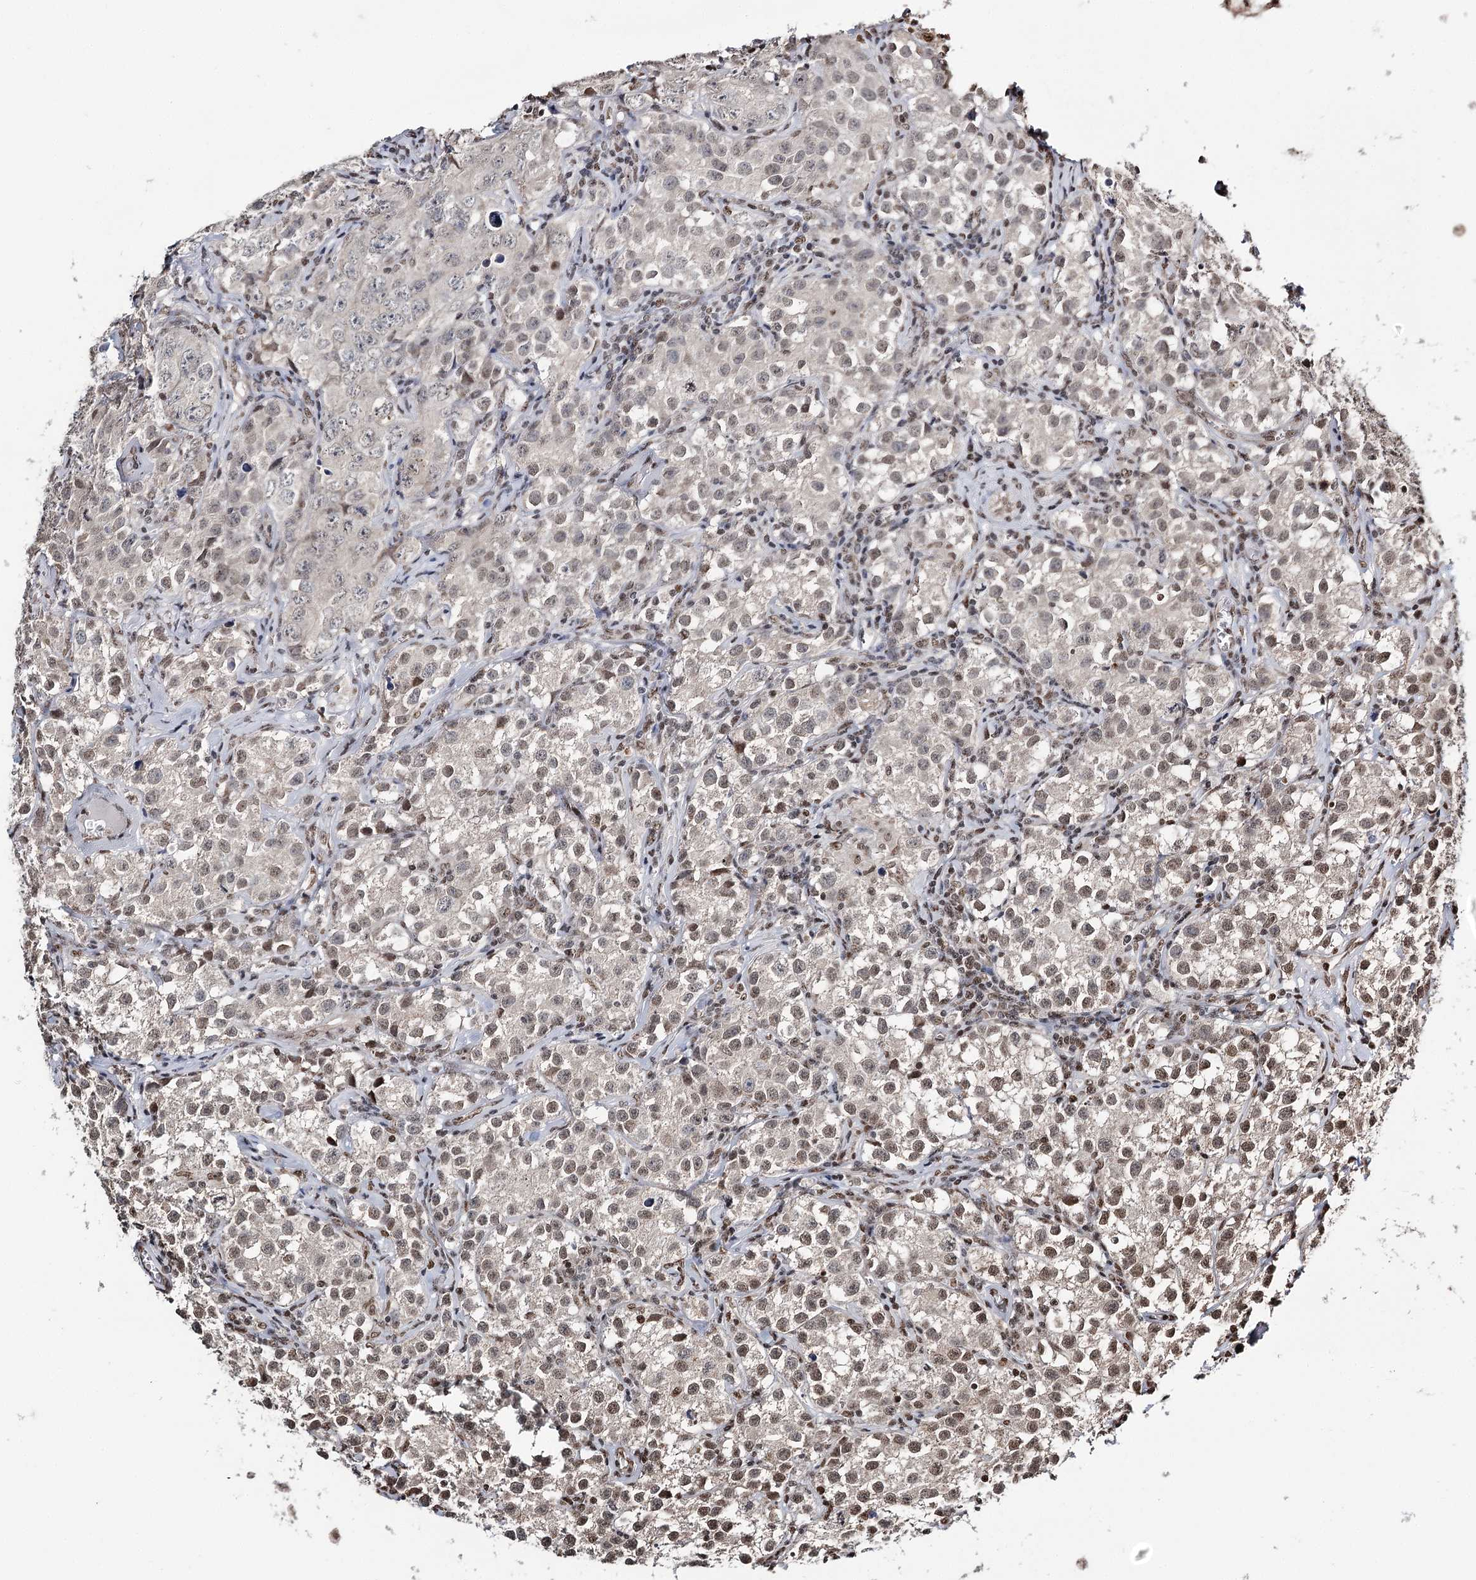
{"staining": {"intensity": "negative", "quantity": "none", "location": "none"}, "tissue": "testis cancer", "cell_type": "Tumor cells", "image_type": "cancer", "snomed": [{"axis": "morphology", "description": "Seminoma, NOS"}, {"axis": "morphology", "description": "Carcinoma, Embryonal, NOS"}, {"axis": "topography", "description": "Testis"}], "caption": "Immunohistochemistry (IHC) micrograph of testis seminoma stained for a protein (brown), which reveals no expression in tumor cells.", "gene": "RPS27A", "patient": {"sex": "male", "age": 43}}